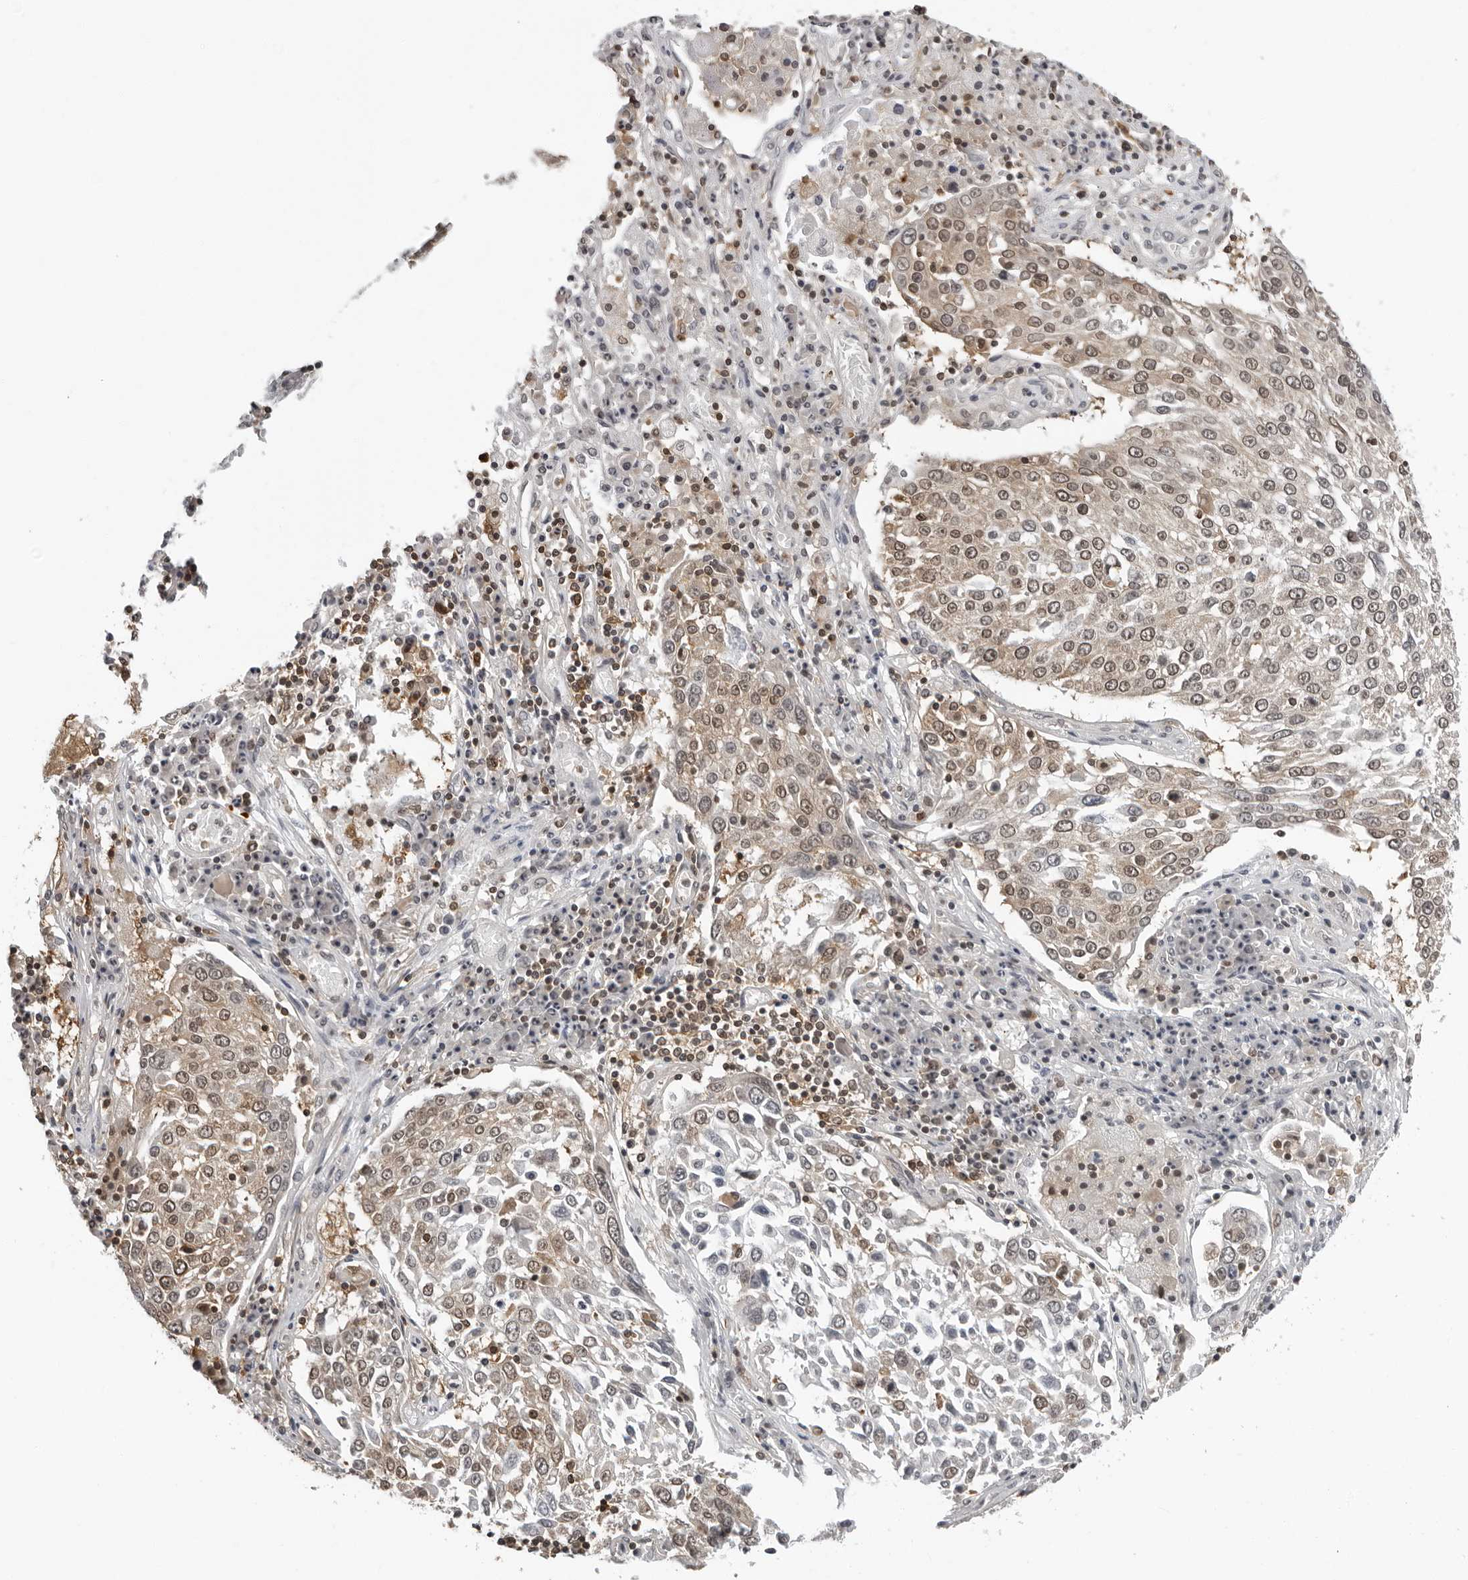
{"staining": {"intensity": "weak", "quantity": ">75%", "location": "cytoplasmic/membranous,nuclear"}, "tissue": "lung cancer", "cell_type": "Tumor cells", "image_type": "cancer", "snomed": [{"axis": "morphology", "description": "Squamous cell carcinoma, NOS"}, {"axis": "topography", "description": "Lung"}], "caption": "A brown stain labels weak cytoplasmic/membranous and nuclear staining of a protein in lung cancer (squamous cell carcinoma) tumor cells.", "gene": "HSPH1", "patient": {"sex": "male", "age": 65}}